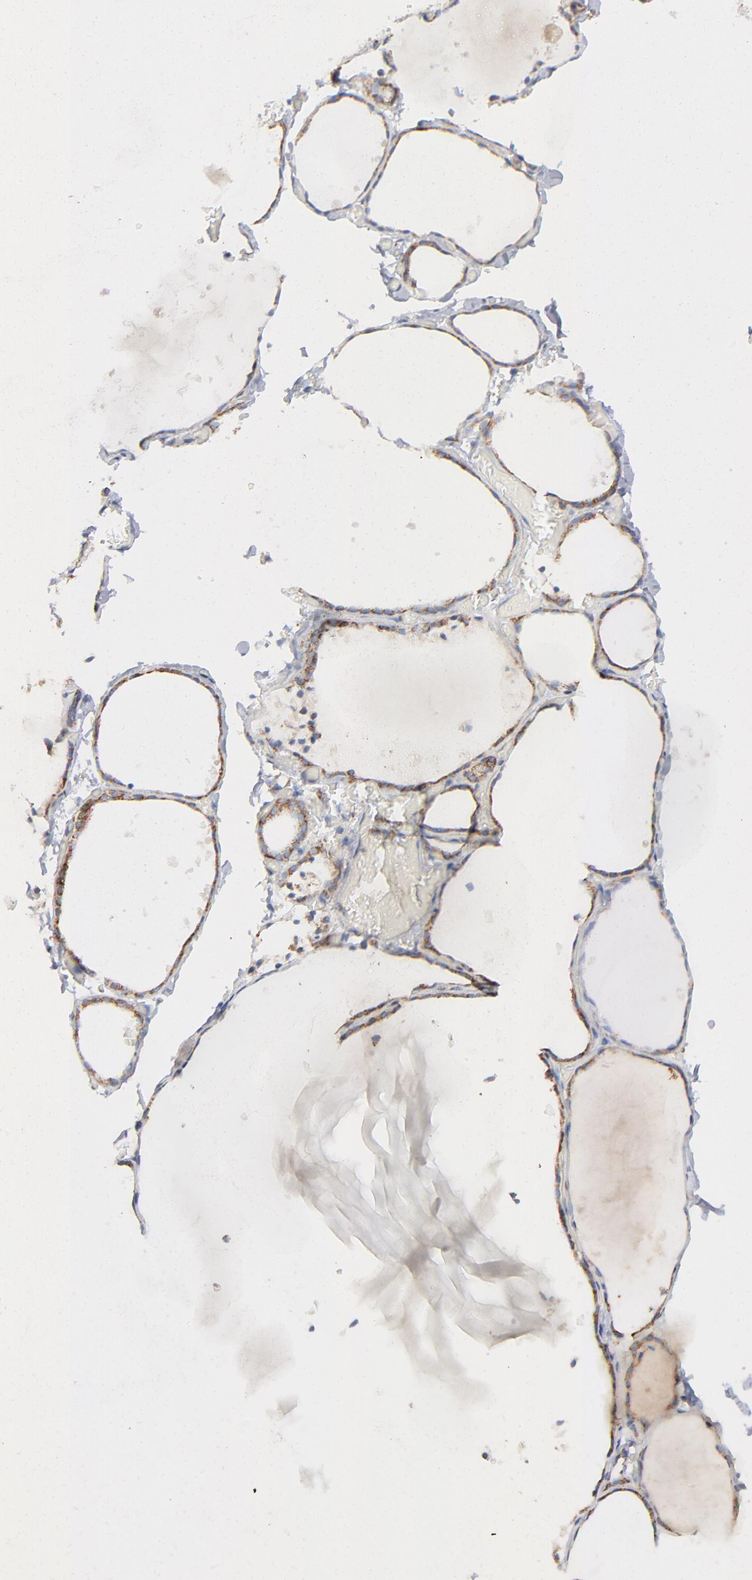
{"staining": {"intensity": "strong", "quantity": ">75%", "location": "cytoplasmic/membranous"}, "tissue": "thyroid gland", "cell_type": "Glandular cells", "image_type": "normal", "snomed": [{"axis": "morphology", "description": "Normal tissue, NOS"}, {"axis": "topography", "description": "Thyroid gland"}], "caption": "This image displays IHC staining of normal human thyroid gland, with high strong cytoplasmic/membranous staining in approximately >75% of glandular cells.", "gene": "ASB3", "patient": {"sex": "female", "age": 22}}